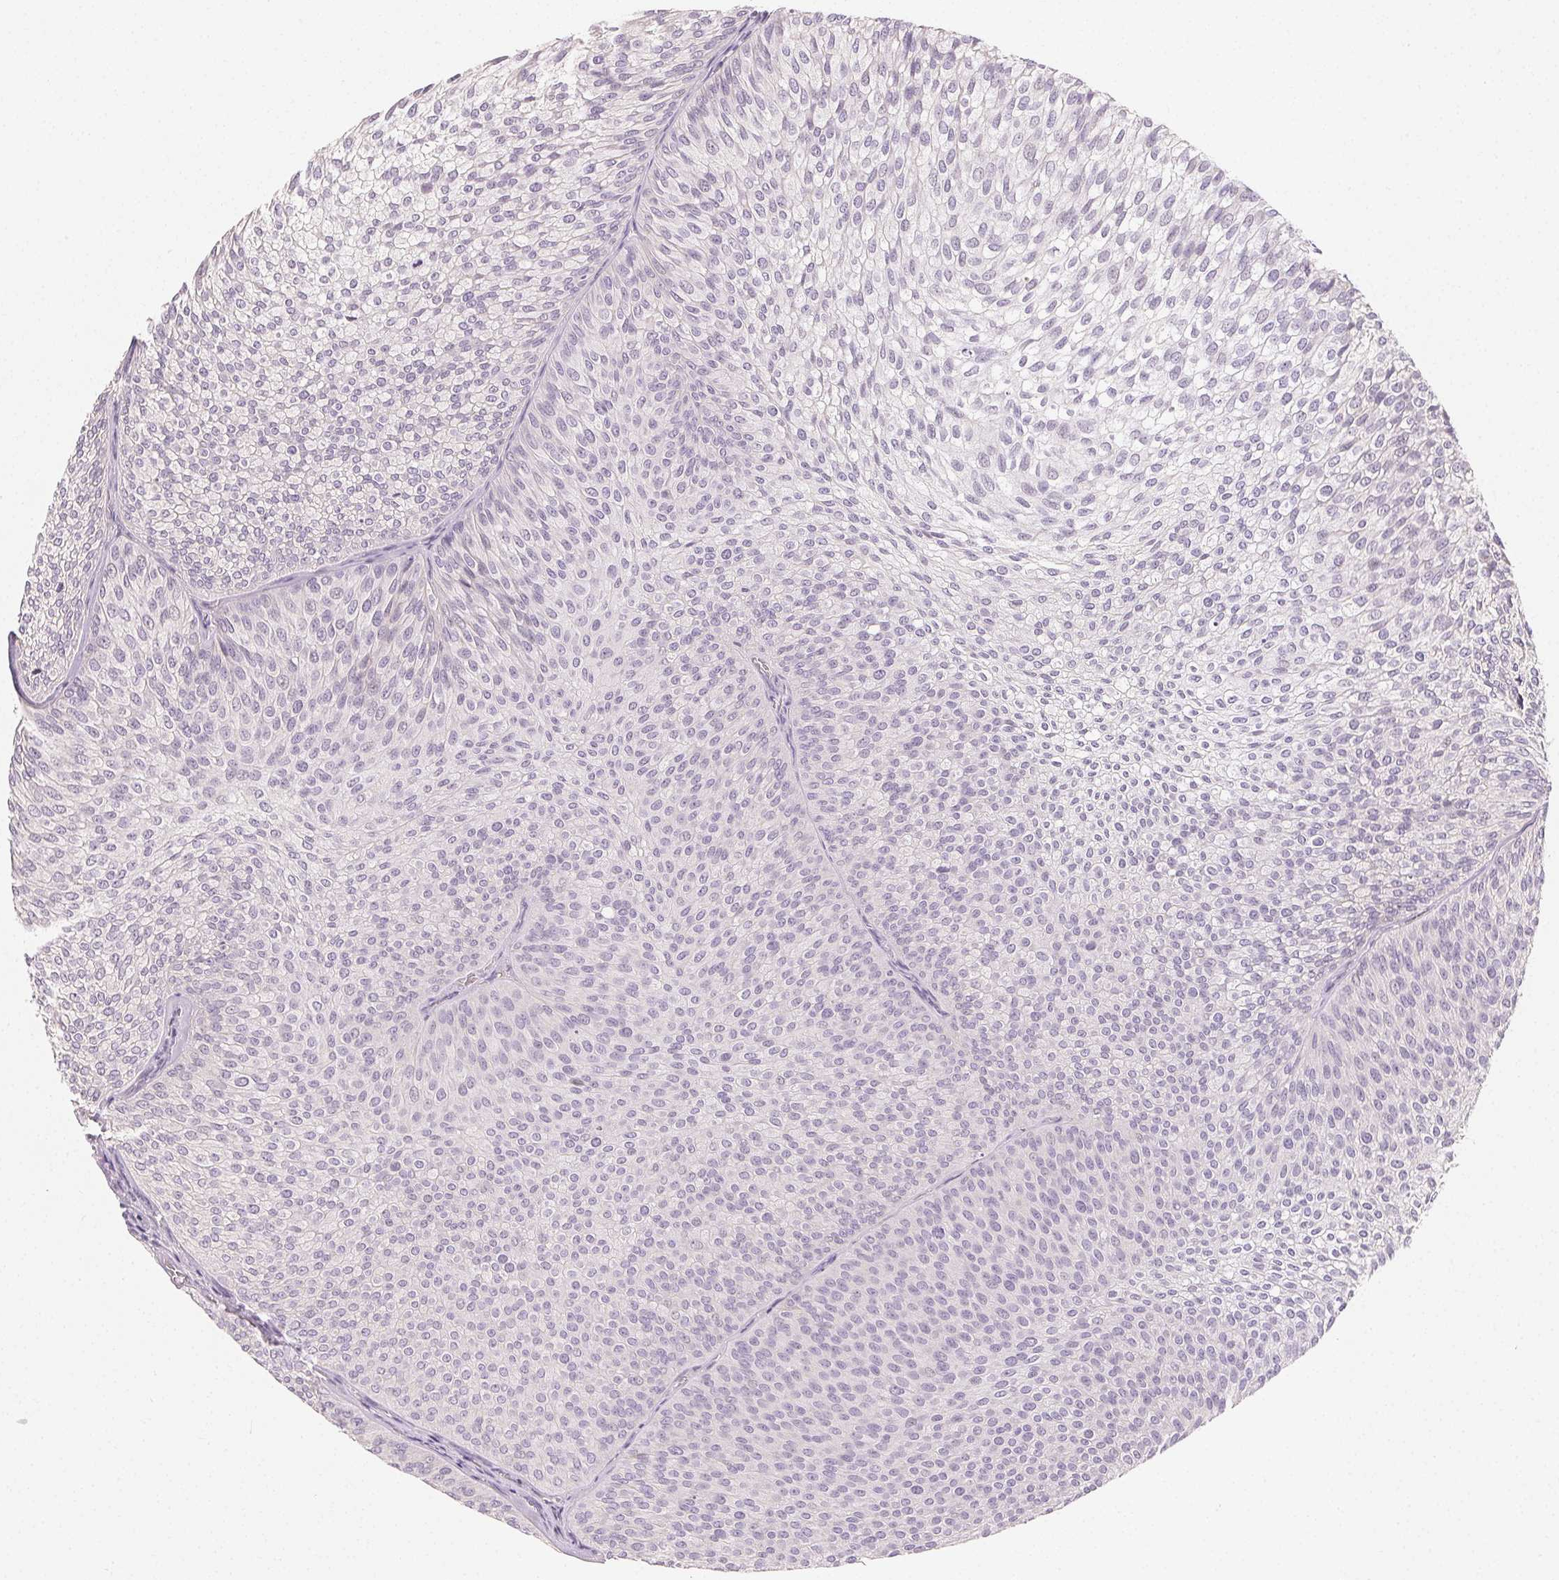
{"staining": {"intensity": "negative", "quantity": "none", "location": "none"}, "tissue": "urothelial cancer", "cell_type": "Tumor cells", "image_type": "cancer", "snomed": [{"axis": "morphology", "description": "Urothelial carcinoma, Low grade"}, {"axis": "topography", "description": "Urinary bladder"}], "caption": "IHC image of human low-grade urothelial carcinoma stained for a protein (brown), which reveals no expression in tumor cells.", "gene": "MYBL1", "patient": {"sex": "male", "age": 91}}